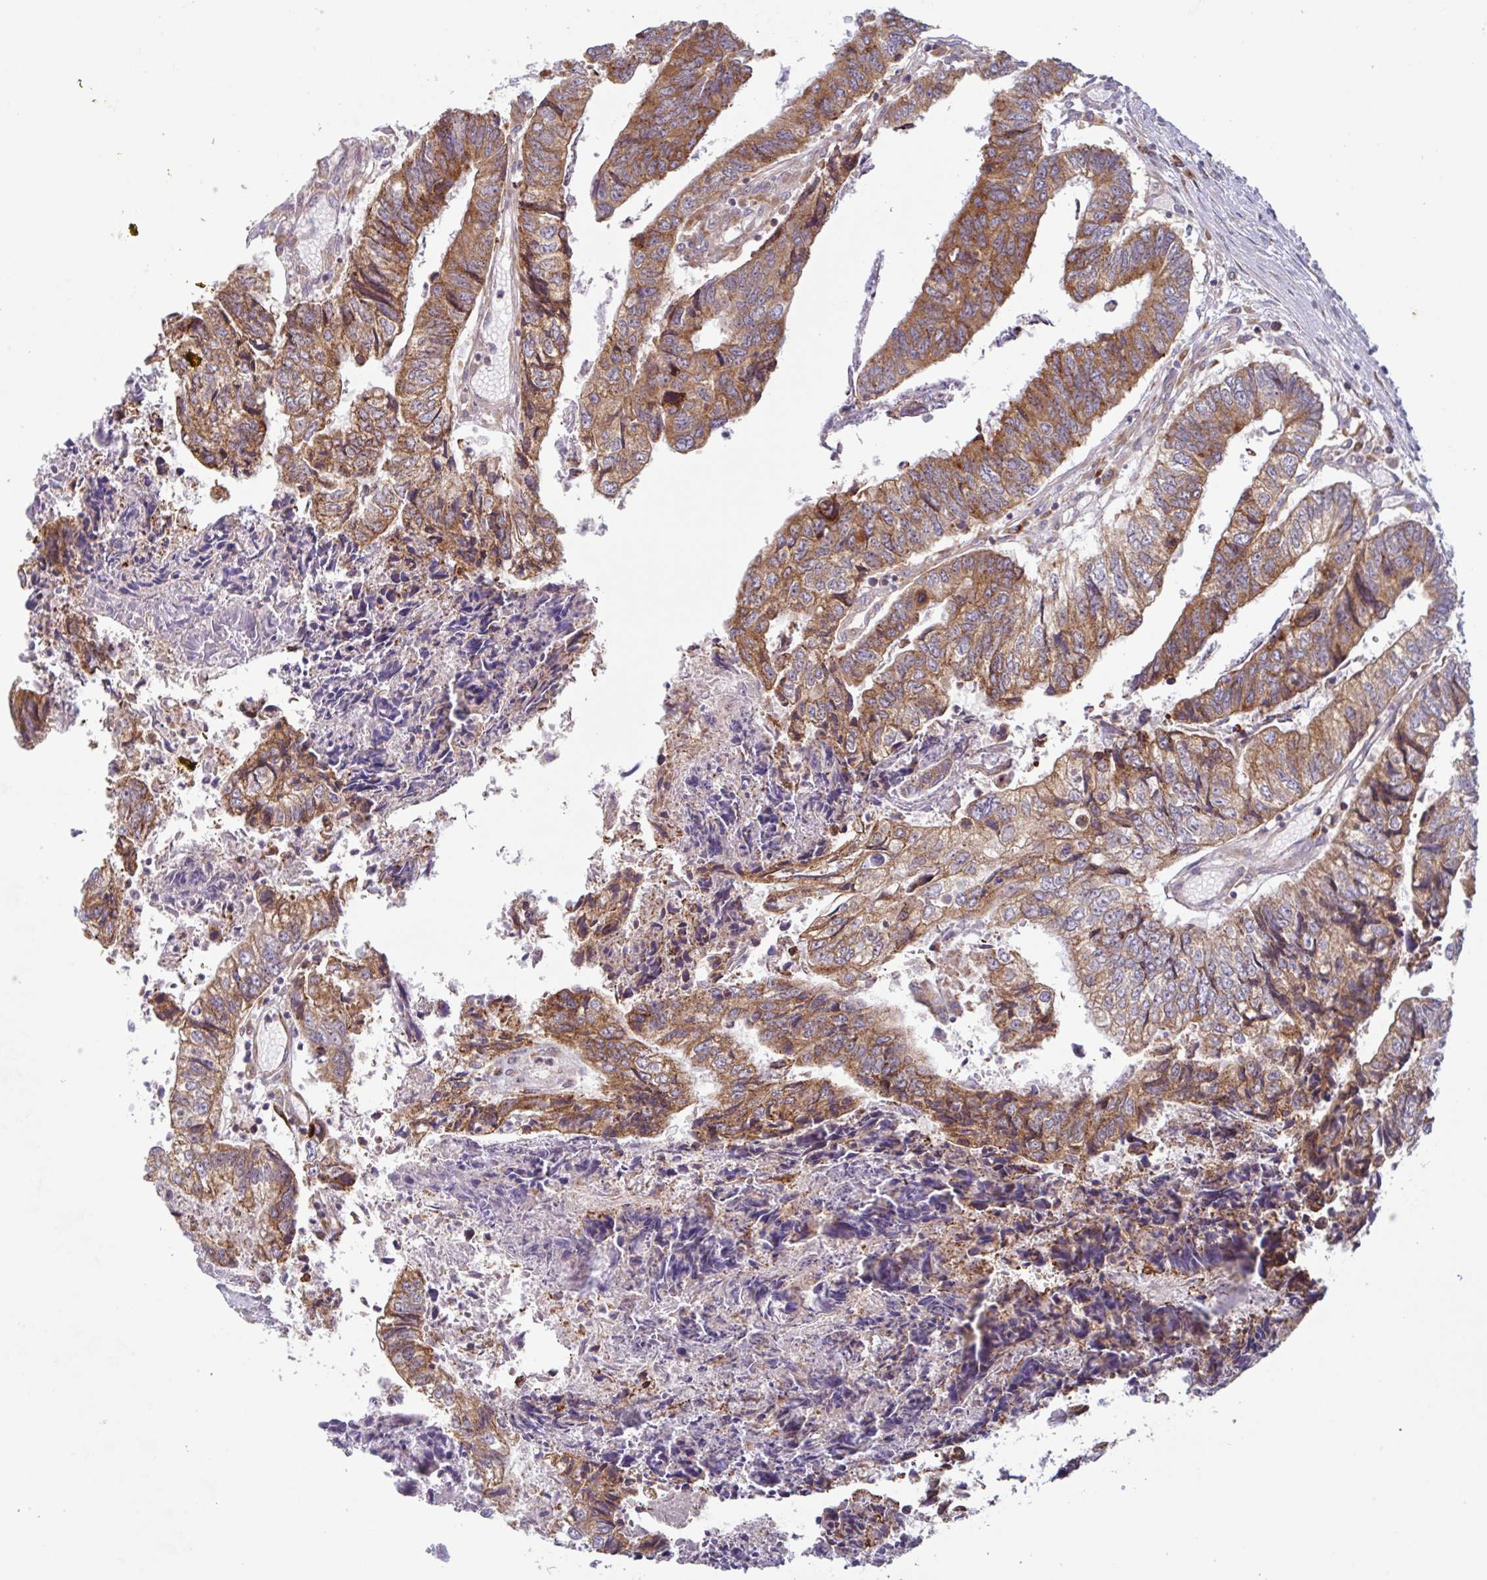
{"staining": {"intensity": "moderate", "quantity": ">75%", "location": "cytoplasmic/membranous"}, "tissue": "colorectal cancer", "cell_type": "Tumor cells", "image_type": "cancer", "snomed": [{"axis": "morphology", "description": "Adenocarcinoma, NOS"}, {"axis": "topography", "description": "Colon"}], "caption": "Moderate cytoplasmic/membranous protein expression is present in approximately >75% of tumor cells in adenocarcinoma (colorectal).", "gene": "RIT1", "patient": {"sex": "male", "age": 86}}